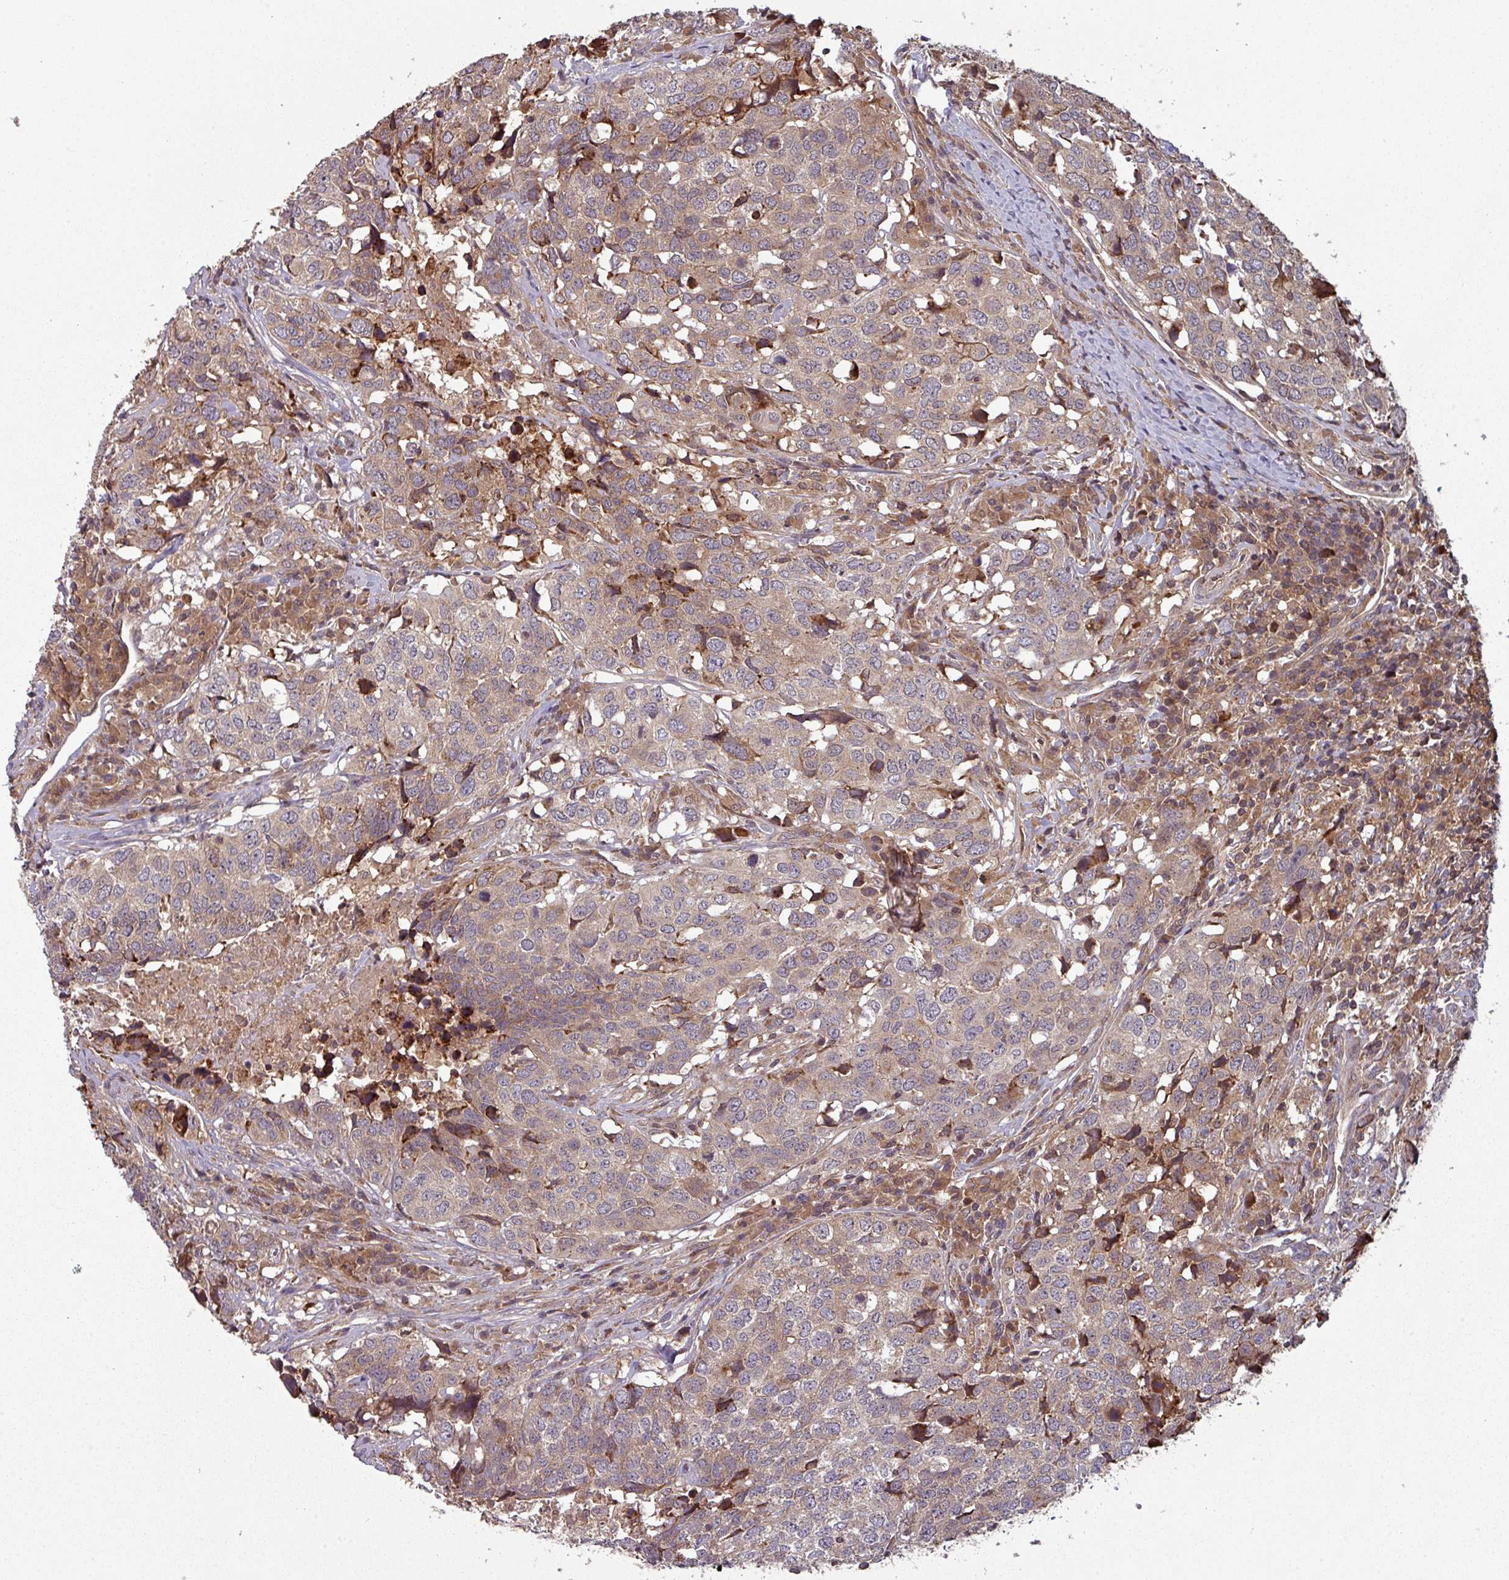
{"staining": {"intensity": "weak", "quantity": "25%-75%", "location": "cytoplasmic/membranous"}, "tissue": "head and neck cancer", "cell_type": "Tumor cells", "image_type": "cancer", "snomed": [{"axis": "morphology", "description": "Normal tissue, NOS"}, {"axis": "morphology", "description": "Squamous cell carcinoma, NOS"}, {"axis": "topography", "description": "Skeletal muscle"}, {"axis": "topography", "description": "Vascular tissue"}, {"axis": "topography", "description": "Peripheral nerve tissue"}, {"axis": "topography", "description": "Head-Neck"}], "caption": "This photomicrograph shows immunohistochemistry staining of human head and neck cancer (squamous cell carcinoma), with low weak cytoplasmic/membranous positivity in about 25%-75% of tumor cells.", "gene": "GSKIP", "patient": {"sex": "male", "age": 66}}